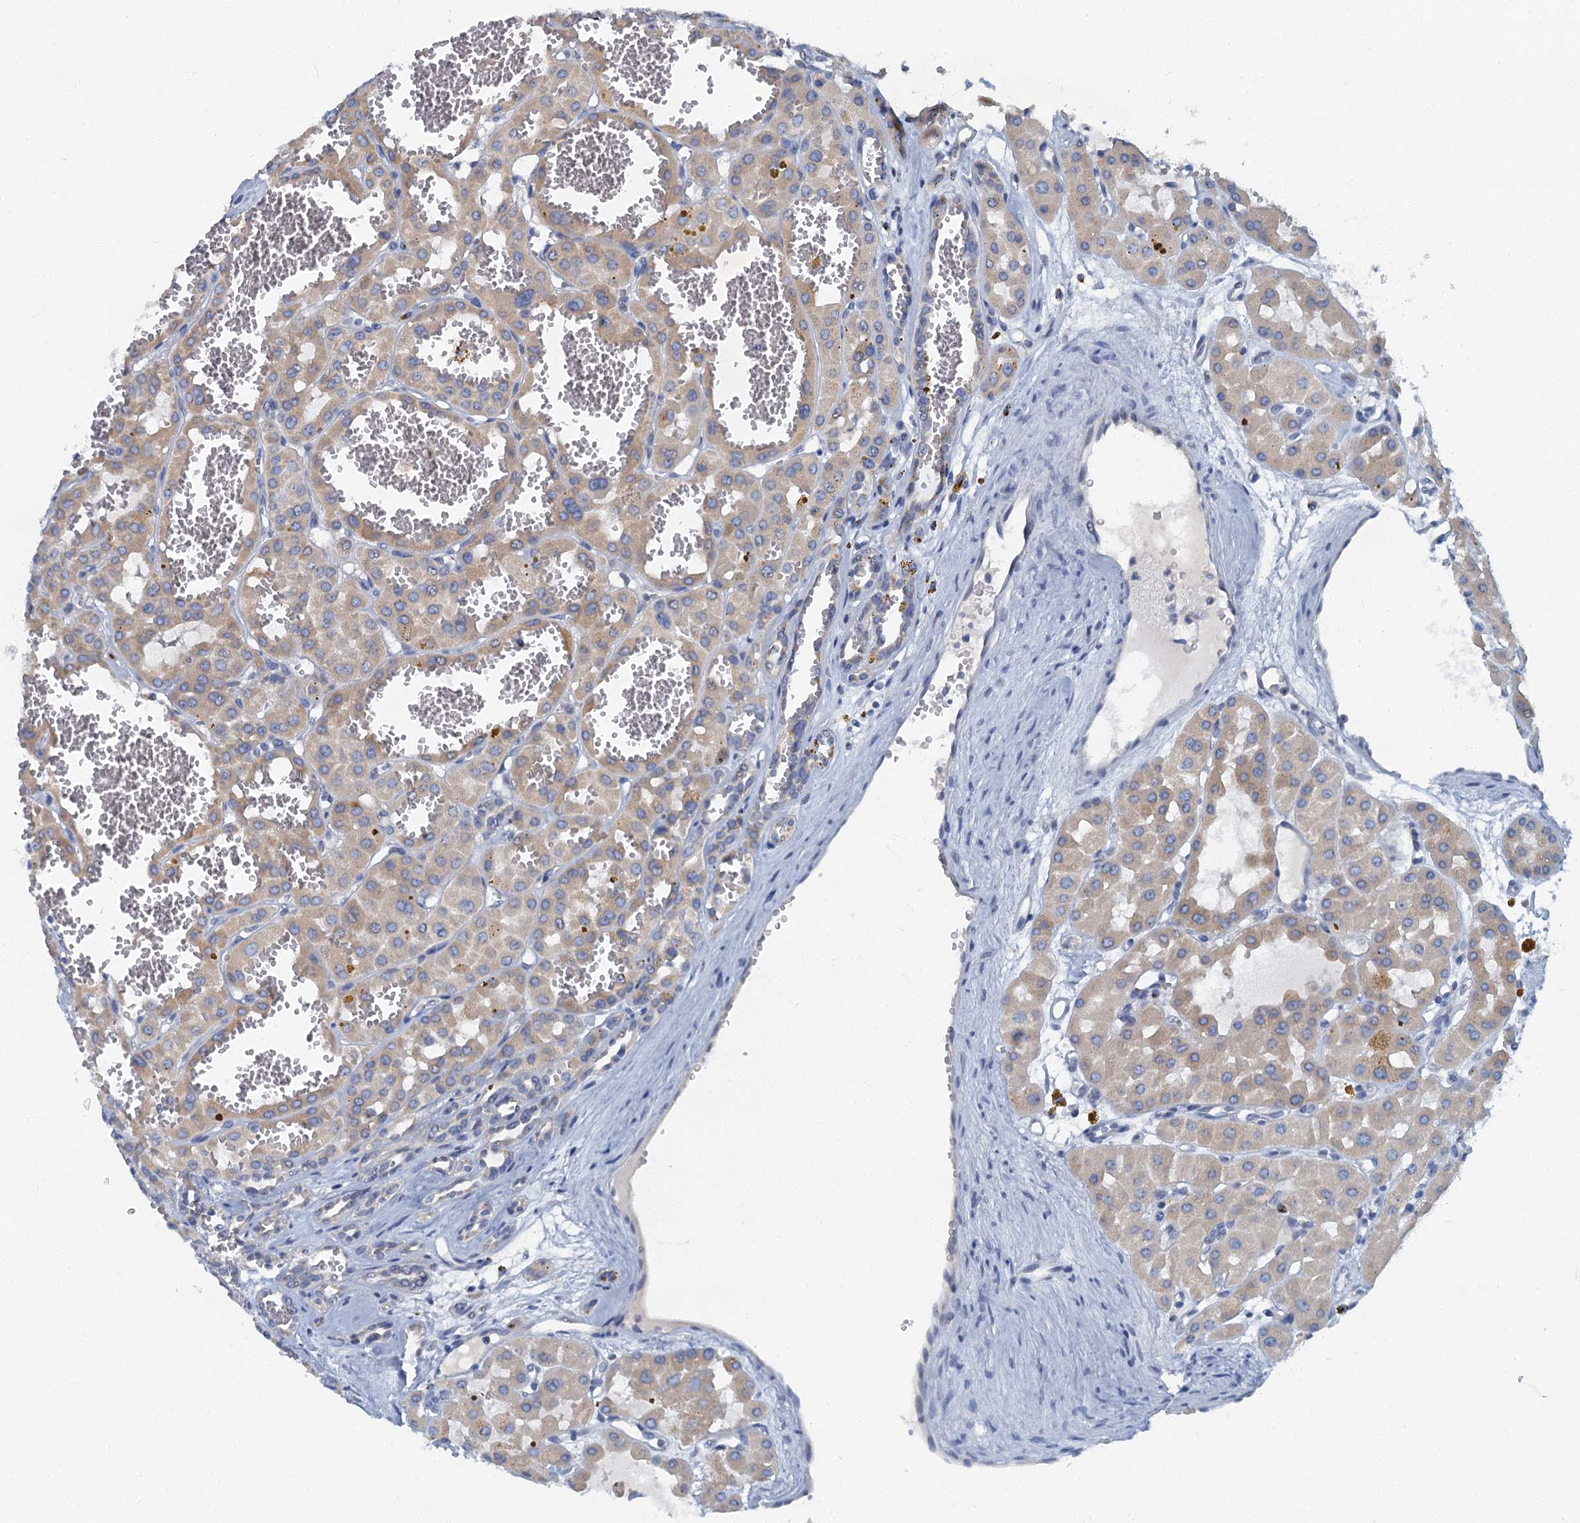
{"staining": {"intensity": "weak", "quantity": ">75%", "location": "cytoplasmic/membranous"}, "tissue": "renal cancer", "cell_type": "Tumor cells", "image_type": "cancer", "snomed": [{"axis": "morphology", "description": "Carcinoma, NOS"}, {"axis": "topography", "description": "Kidney"}], "caption": "Tumor cells show weak cytoplasmic/membranous staining in about >75% of cells in renal cancer.", "gene": "LYPD3", "patient": {"sex": "female", "age": 75}}